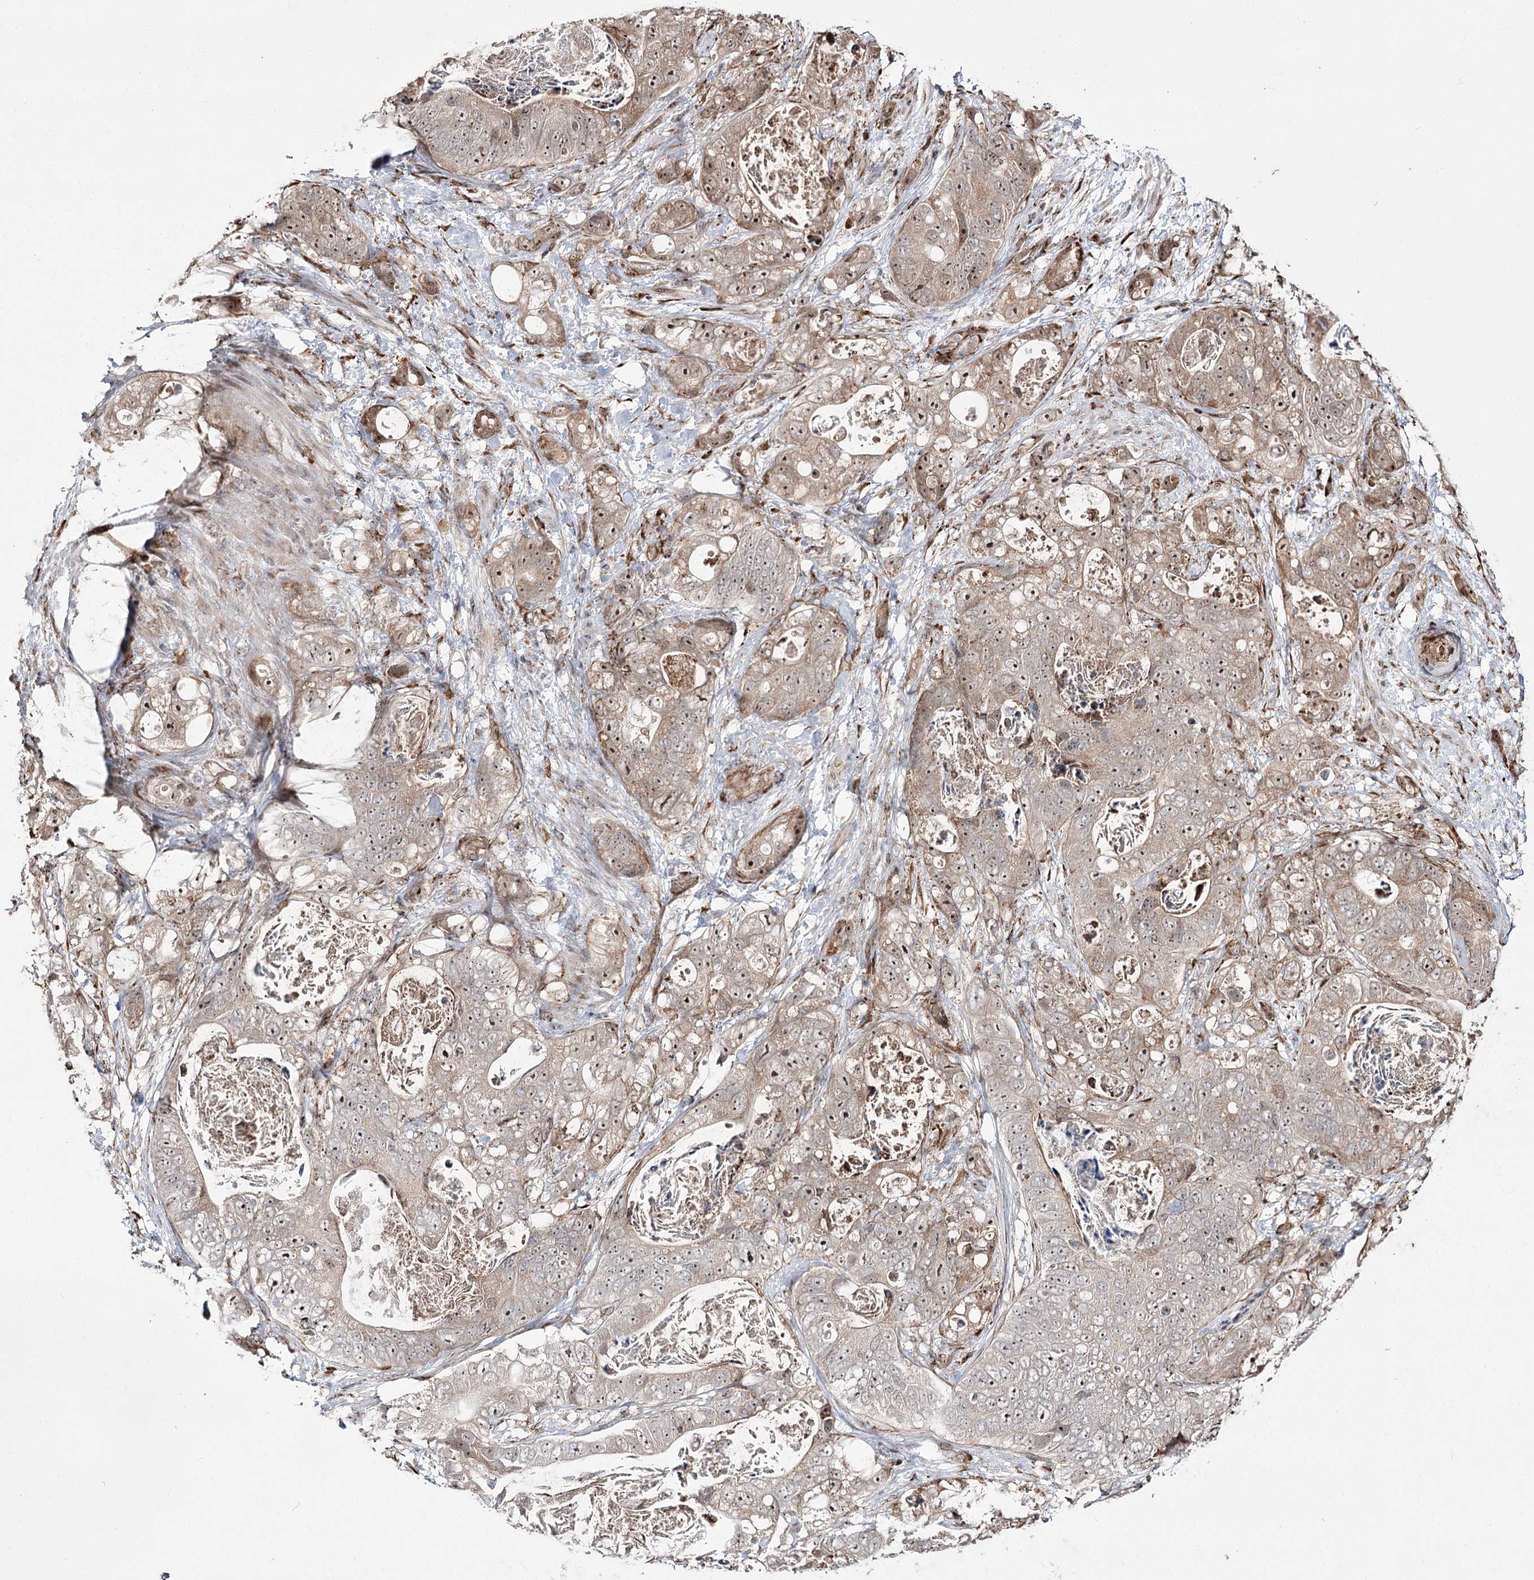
{"staining": {"intensity": "weak", "quantity": ">75%", "location": "nuclear"}, "tissue": "stomach cancer", "cell_type": "Tumor cells", "image_type": "cancer", "snomed": [{"axis": "morphology", "description": "Normal tissue, NOS"}, {"axis": "morphology", "description": "Adenocarcinoma, NOS"}, {"axis": "topography", "description": "Stomach"}], "caption": "Adenocarcinoma (stomach) stained for a protein exhibits weak nuclear positivity in tumor cells. (brown staining indicates protein expression, while blue staining denotes nuclei).", "gene": "FANCL", "patient": {"sex": "female", "age": 89}}